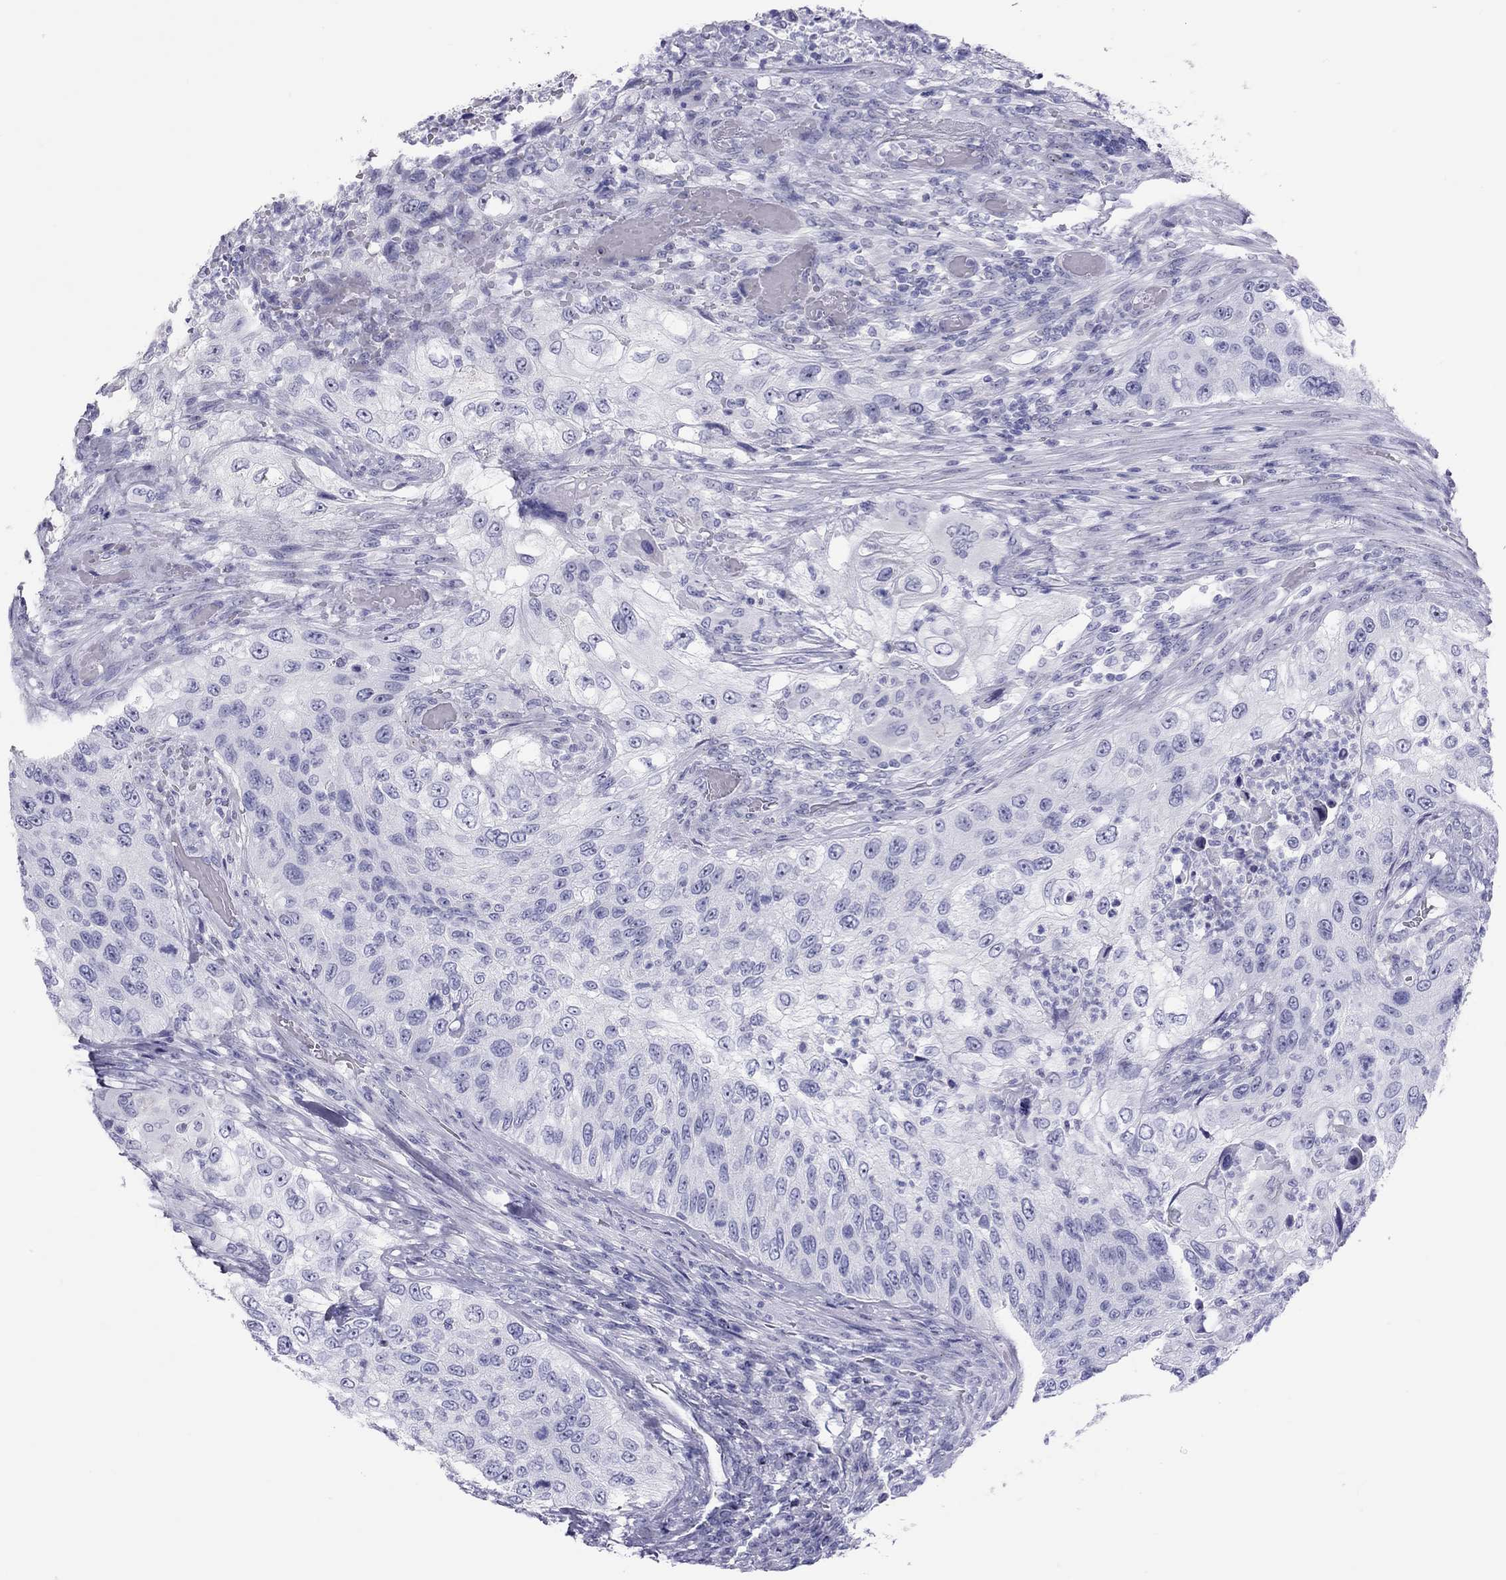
{"staining": {"intensity": "negative", "quantity": "none", "location": "none"}, "tissue": "urothelial cancer", "cell_type": "Tumor cells", "image_type": "cancer", "snomed": [{"axis": "morphology", "description": "Urothelial carcinoma, High grade"}, {"axis": "topography", "description": "Urinary bladder"}], "caption": "Urothelial cancer was stained to show a protein in brown. There is no significant staining in tumor cells. Nuclei are stained in blue.", "gene": "STAG3", "patient": {"sex": "female", "age": 60}}